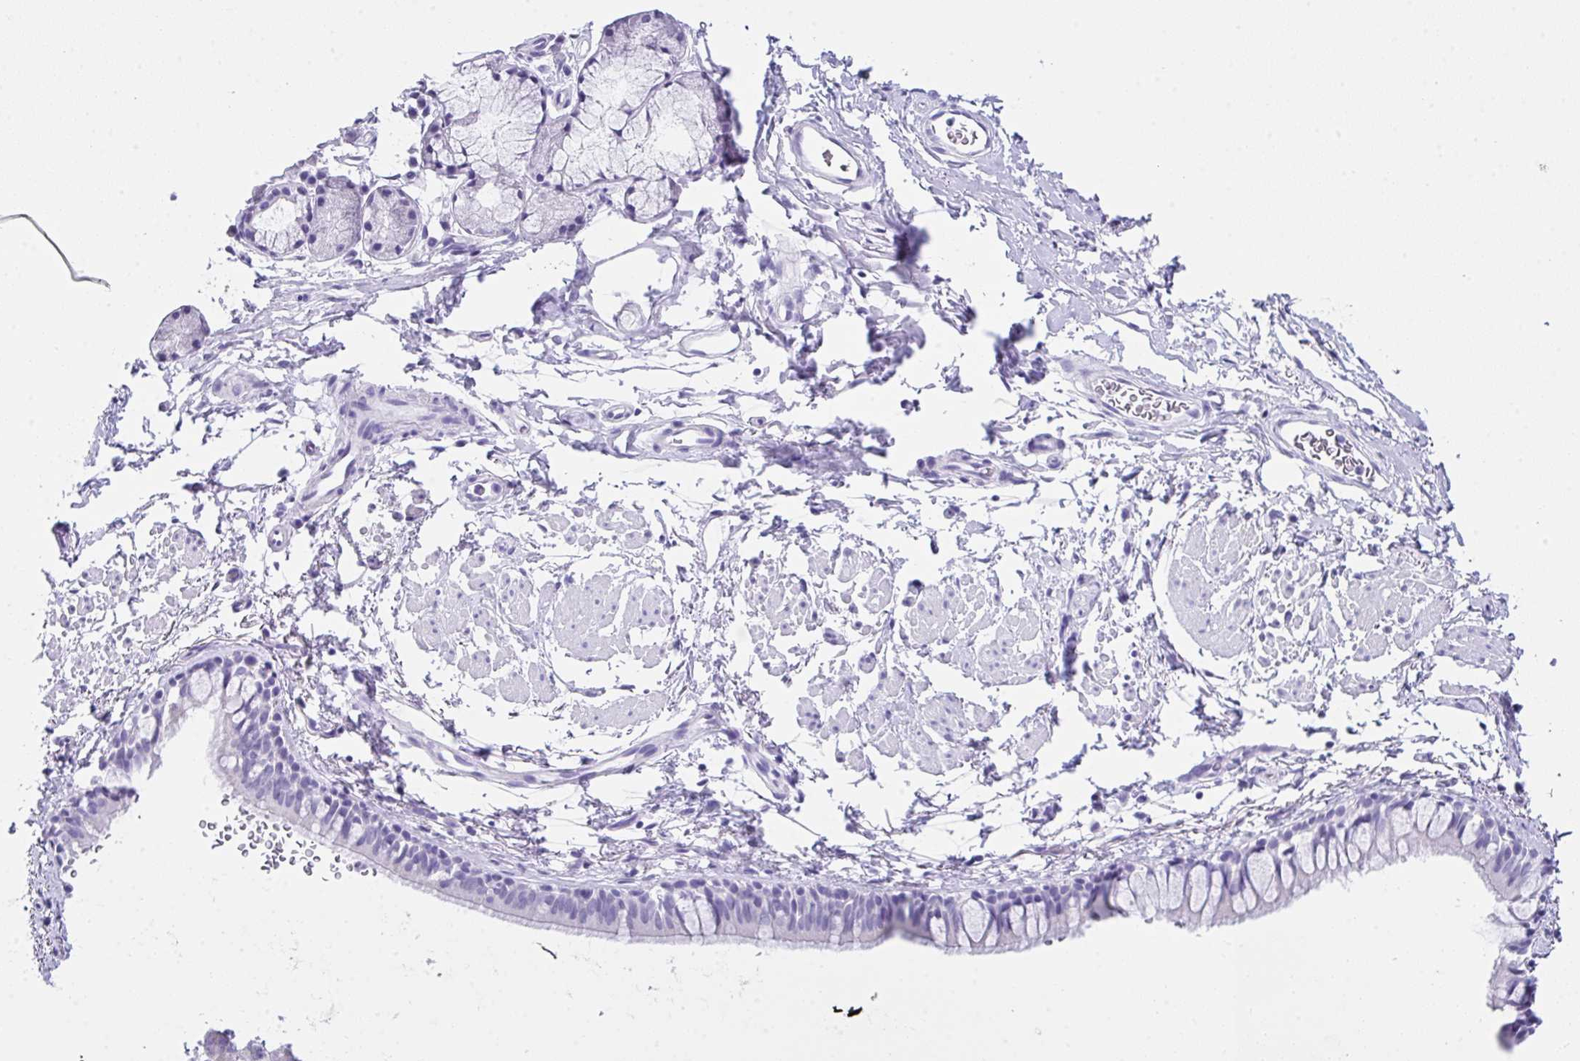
{"staining": {"intensity": "negative", "quantity": "none", "location": "none"}, "tissue": "bronchus", "cell_type": "Respiratory epithelial cells", "image_type": "normal", "snomed": [{"axis": "morphology", "description": "Normal tissue, NOS"}, {"axis": "topography", "description": "Lymph node"}, {"axis": "topography", "description": "Cartilage tissue"}, {"axis": "topography", "description": "Bronchus"}], "caption": "This photomicrograph is of benign bronchus stained with immunohistochemistry to label a protein in brown with the nuclei are counter-stained blue. There is no expression in respiratory epithelial cells. The staining was performed using DAB to visualize the protein expression in brown, while the nuclei were stained in blue with hematoxylin (Magnification: 20x).", "gene": "LGALS4", "patient": {"sex": "female", "age": 70}}